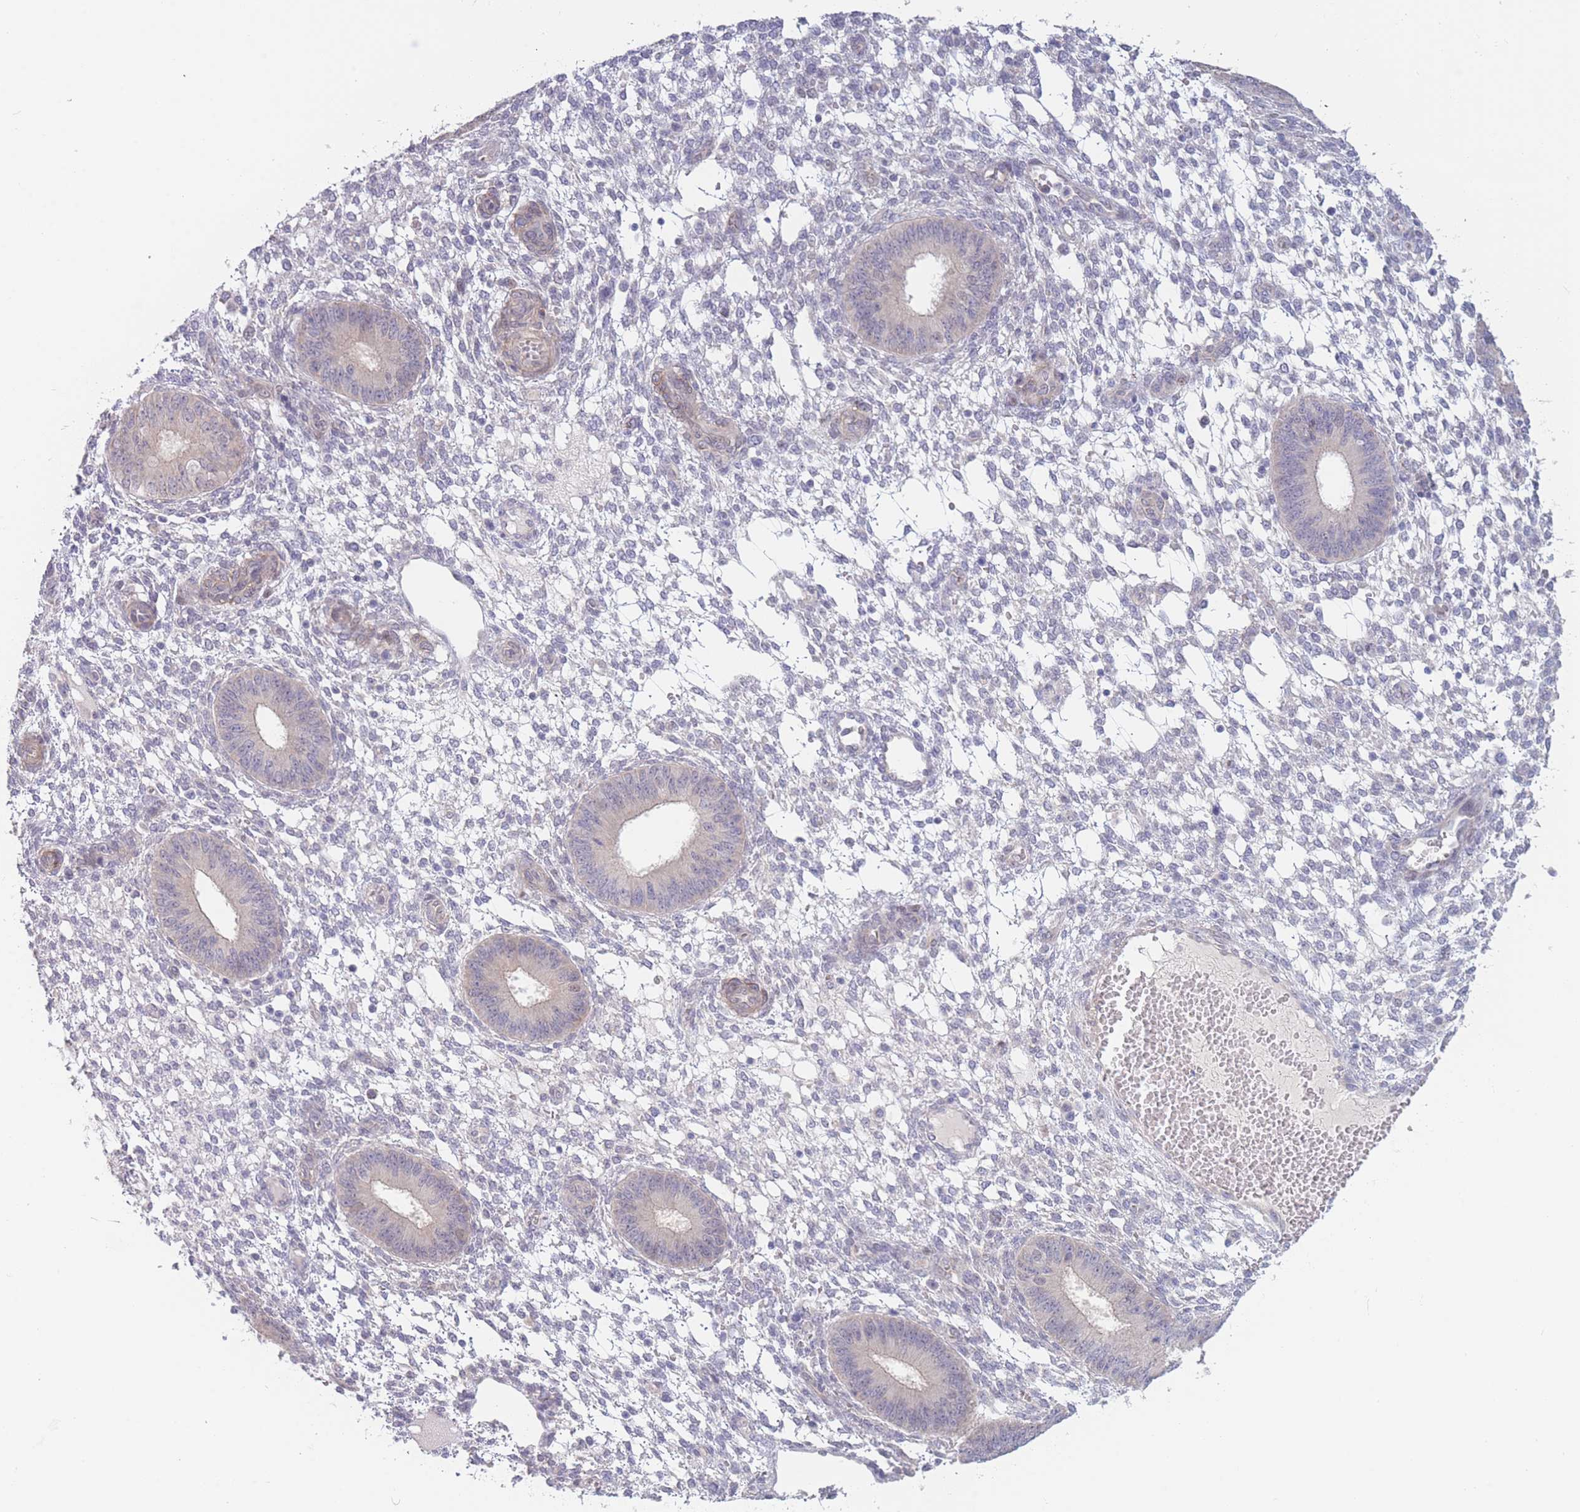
{"staining": {"intensity": "negative", "quantity": "none", "location": "none"}, "tissue": "endometrium", "cell_type": "Cells in endometrial stroma", "image_type": "normal", "snomed": [{"axis": "morphology", "description": "Normal tissue, NOS"}, {"axis": "topography", "description": "Endometrium"}], "caption": "This photomicrograph is of benign endometrium stained with immunohistochemistry to label a protein in brown with the nuclei are counter-stained blue. There is no staining in cells in endometrial stroma.", "gene": "FAM227B", "patient": {"sex": "female", "age": 49}}